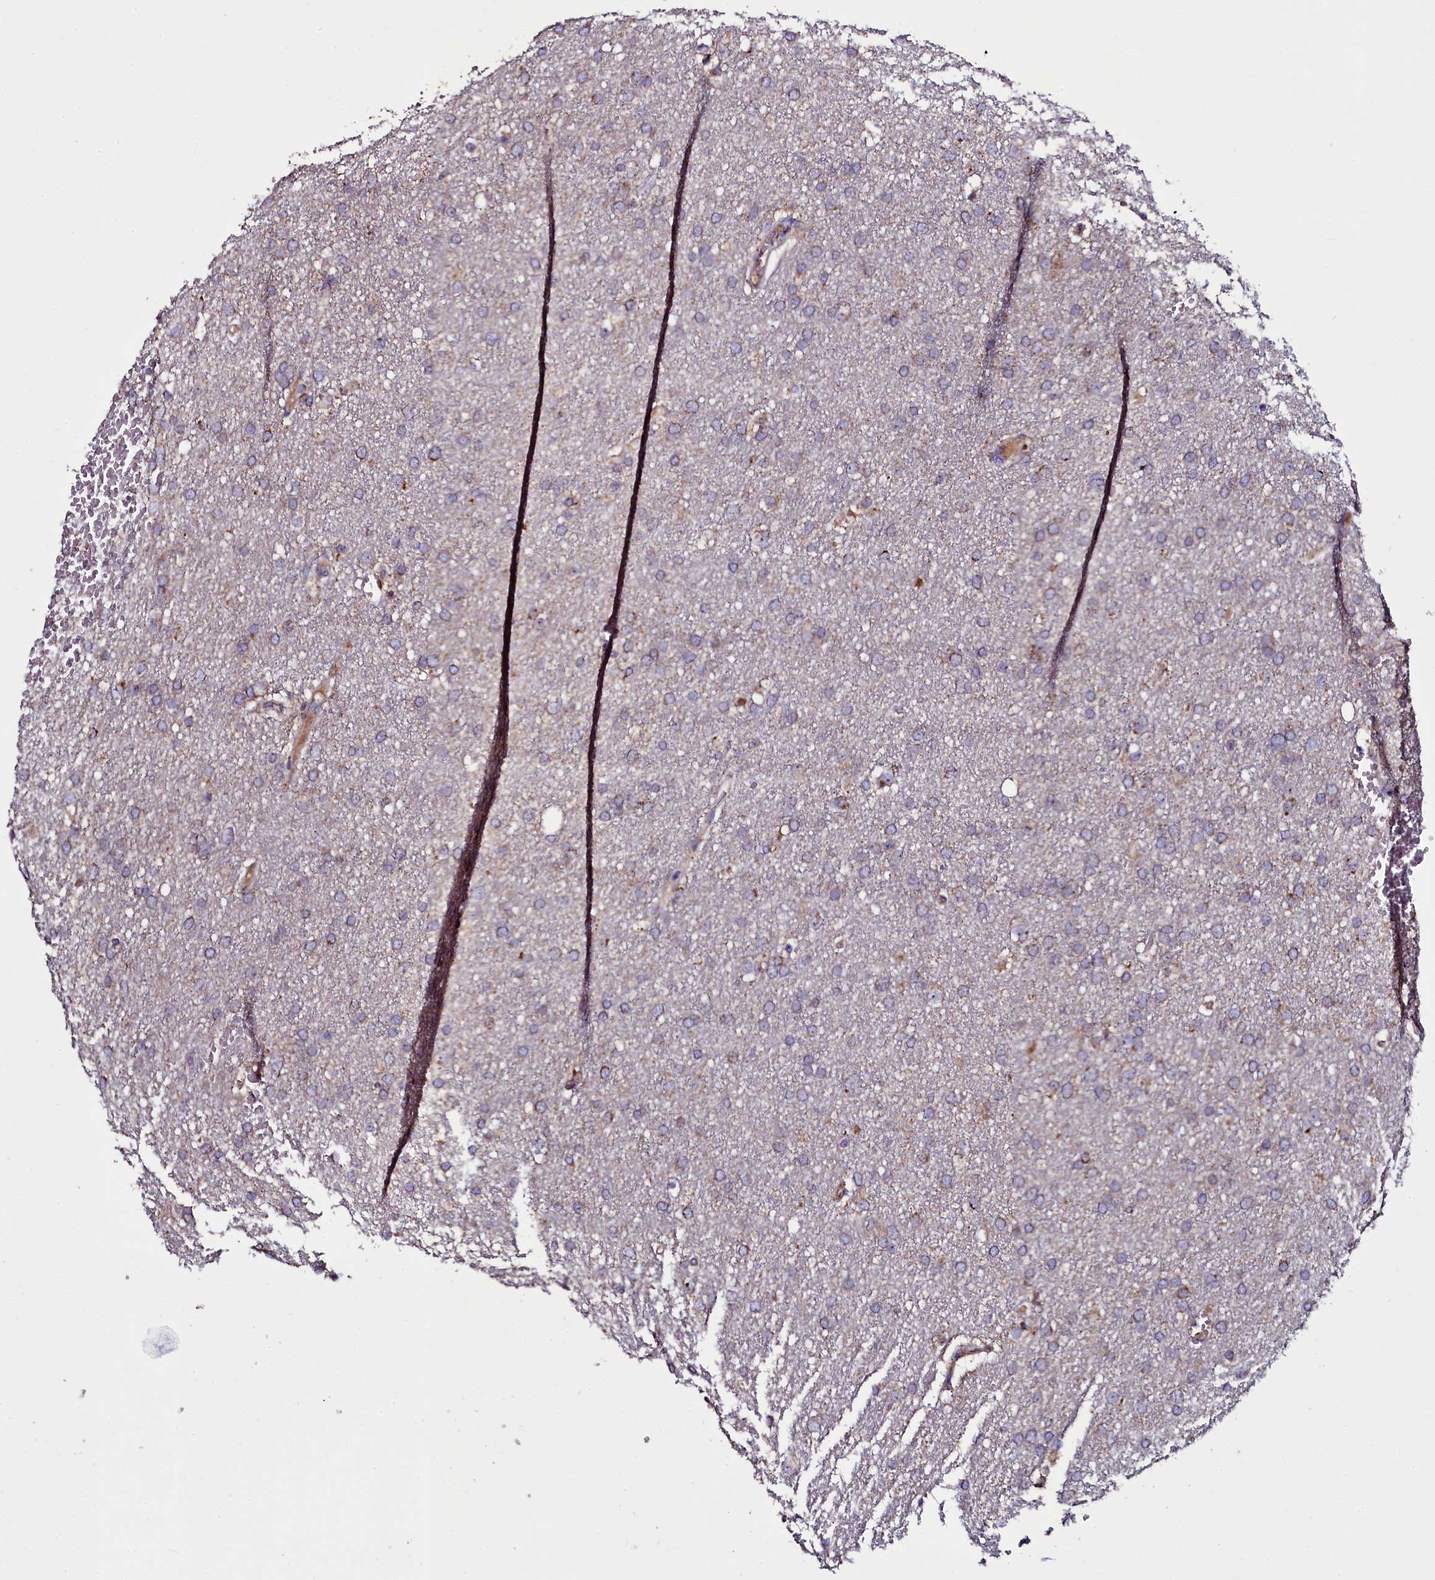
{"staining": {"intensity": "weak", "quantity": "25%-75%", "location": "cytoplasmic/membranous"}, "tissue": "glioma", "cell_type": "Tumor cells", "image_type": "cancer", "snomed": [{"axis": "morphology", "description": "Glioma, malignant, High grade"}, {"axis": "topography", "description": "Cerebral cortex"}], "caption": "There is low levels of weak cytoplasmic/membranous staining in tumor cells of malignant high-grade glioma, as demonstrated by immunohistochemical staining (brown color).", "gene": "NAA80", "patient": {"sex": "female", "age": 36}}